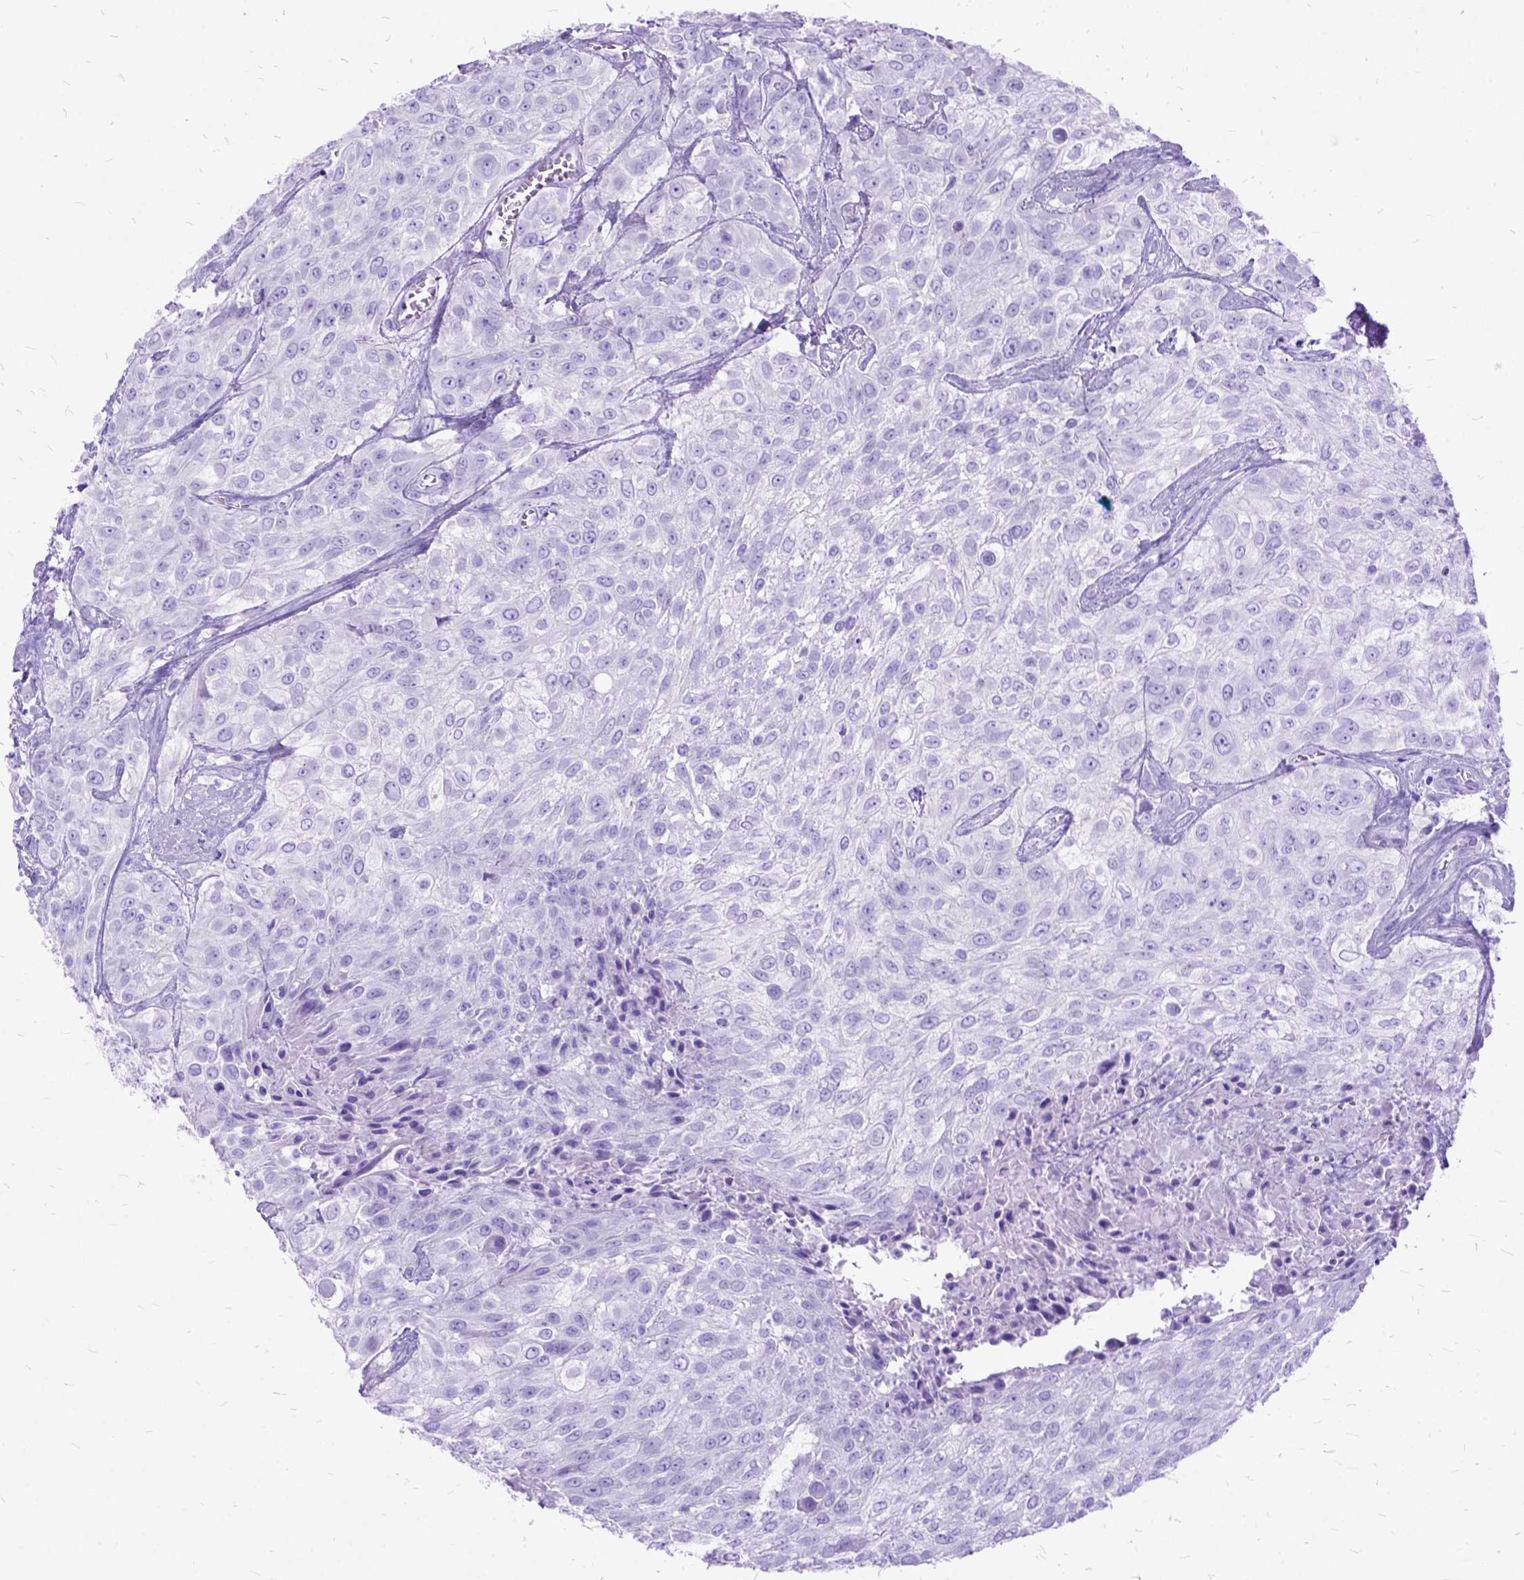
{"staining": {"intensity": "negative", "quantity": "none", "location": "none"}, "tissue": "urothelial cancer", "cell_type": "Tumor cells", "image_type": "cancer", "snomed": [{"axis": "morphology", "description": "Urothelial carcinoma, High grade"}, {"axis": "topography", "description": "Urinary bladder"}], "caption": "There is no significant staining in tumor cells of urothelial cancer. Nuclei are stained in blue.", "gene": "DNAH2", "patient": {"sex": "male", "age": 57}}